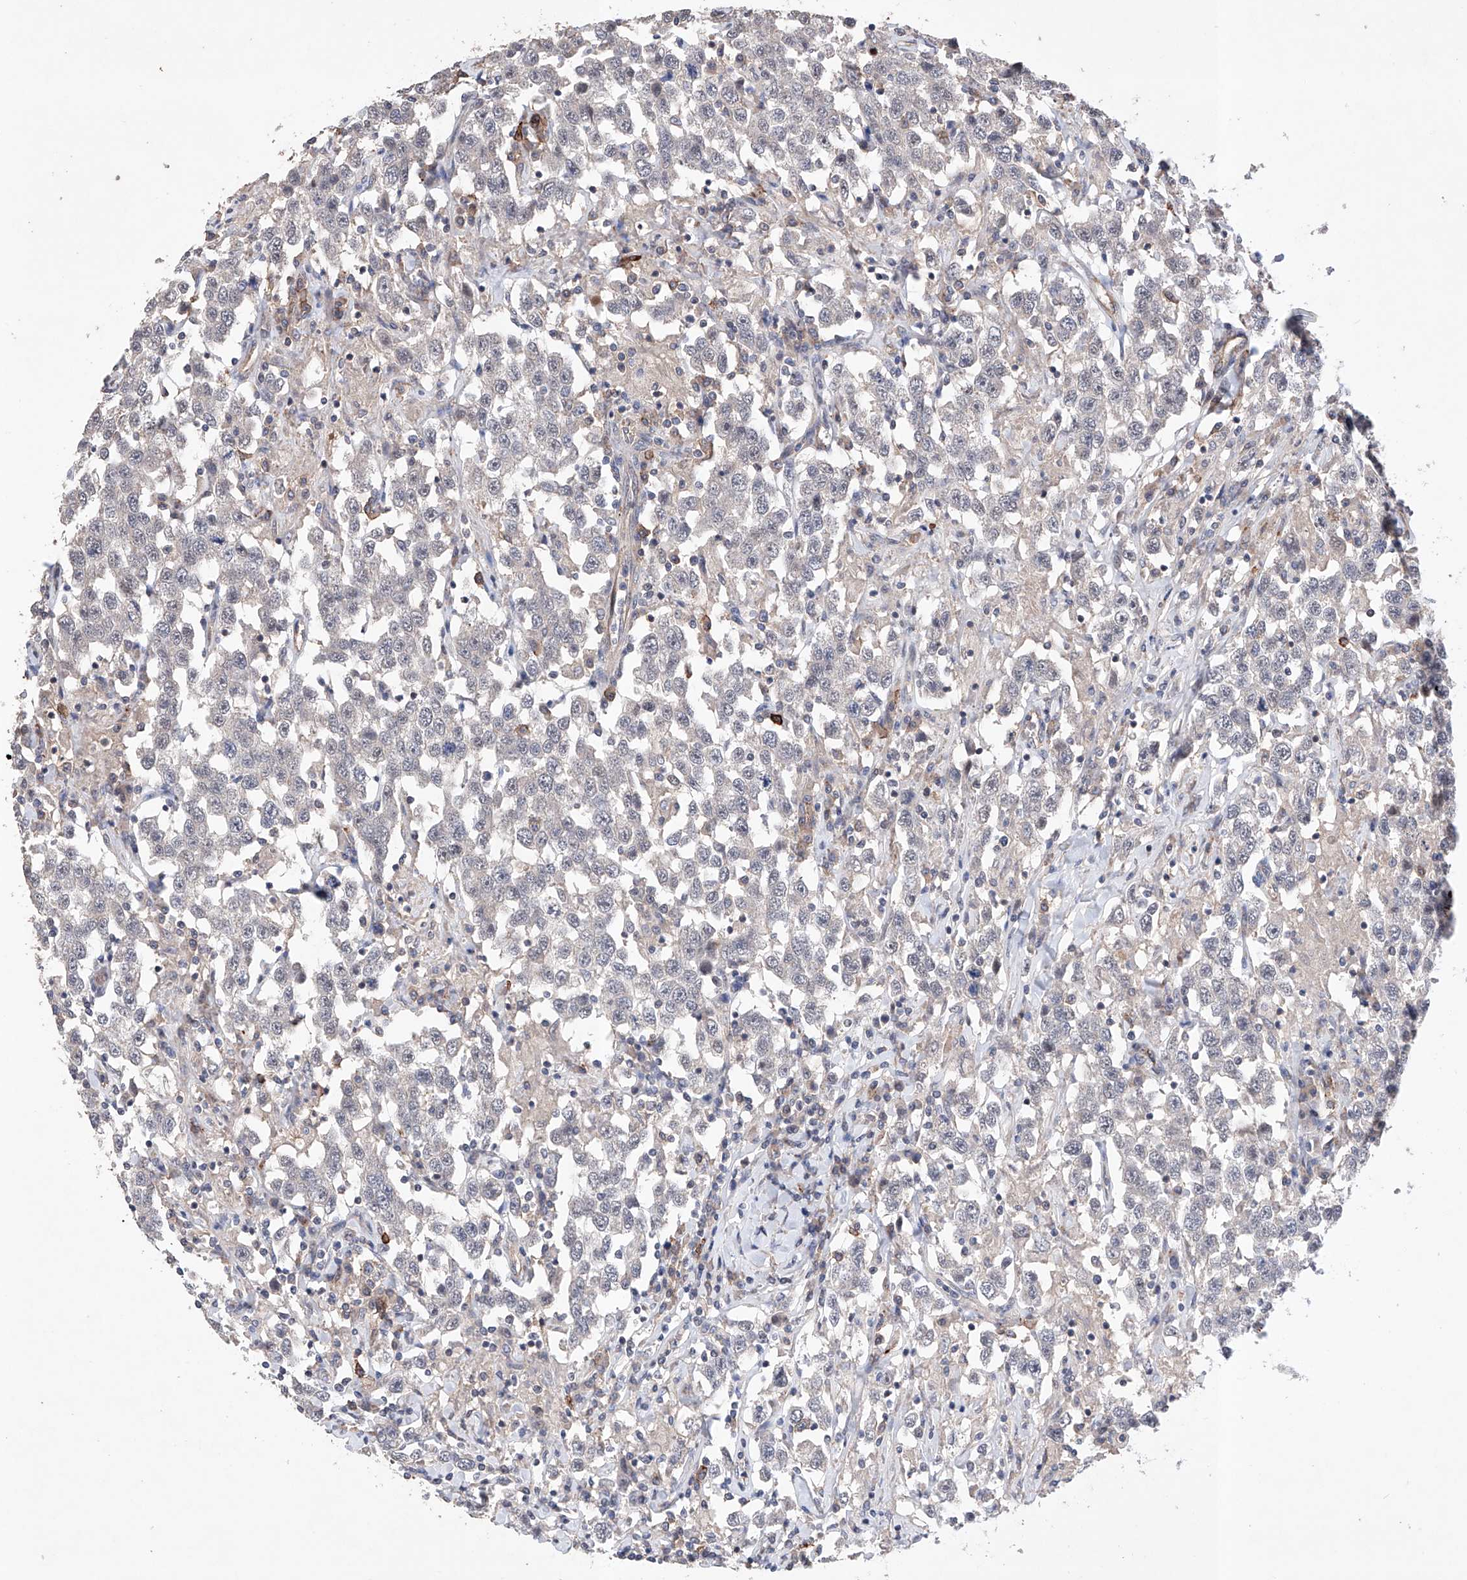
{"staining": {"intensity": "weak", "quantity": "<25%", "location": "nuclear"}, "tissue": "testis cancer", "cell_type": "Tumor cells", "image_type": "cancer", "snomed": [{"axis": "morphology", "description": "Seminoma, NOS"}, {"axis": "topography", "description": "Testis"}], "caption": "Human testis cancer stained for a protein using immunohistochemistry (IHC) displays no positivity in tumor cells.", "gene": "AFG1L", "patient": {"sex": "male", "age": 41}}